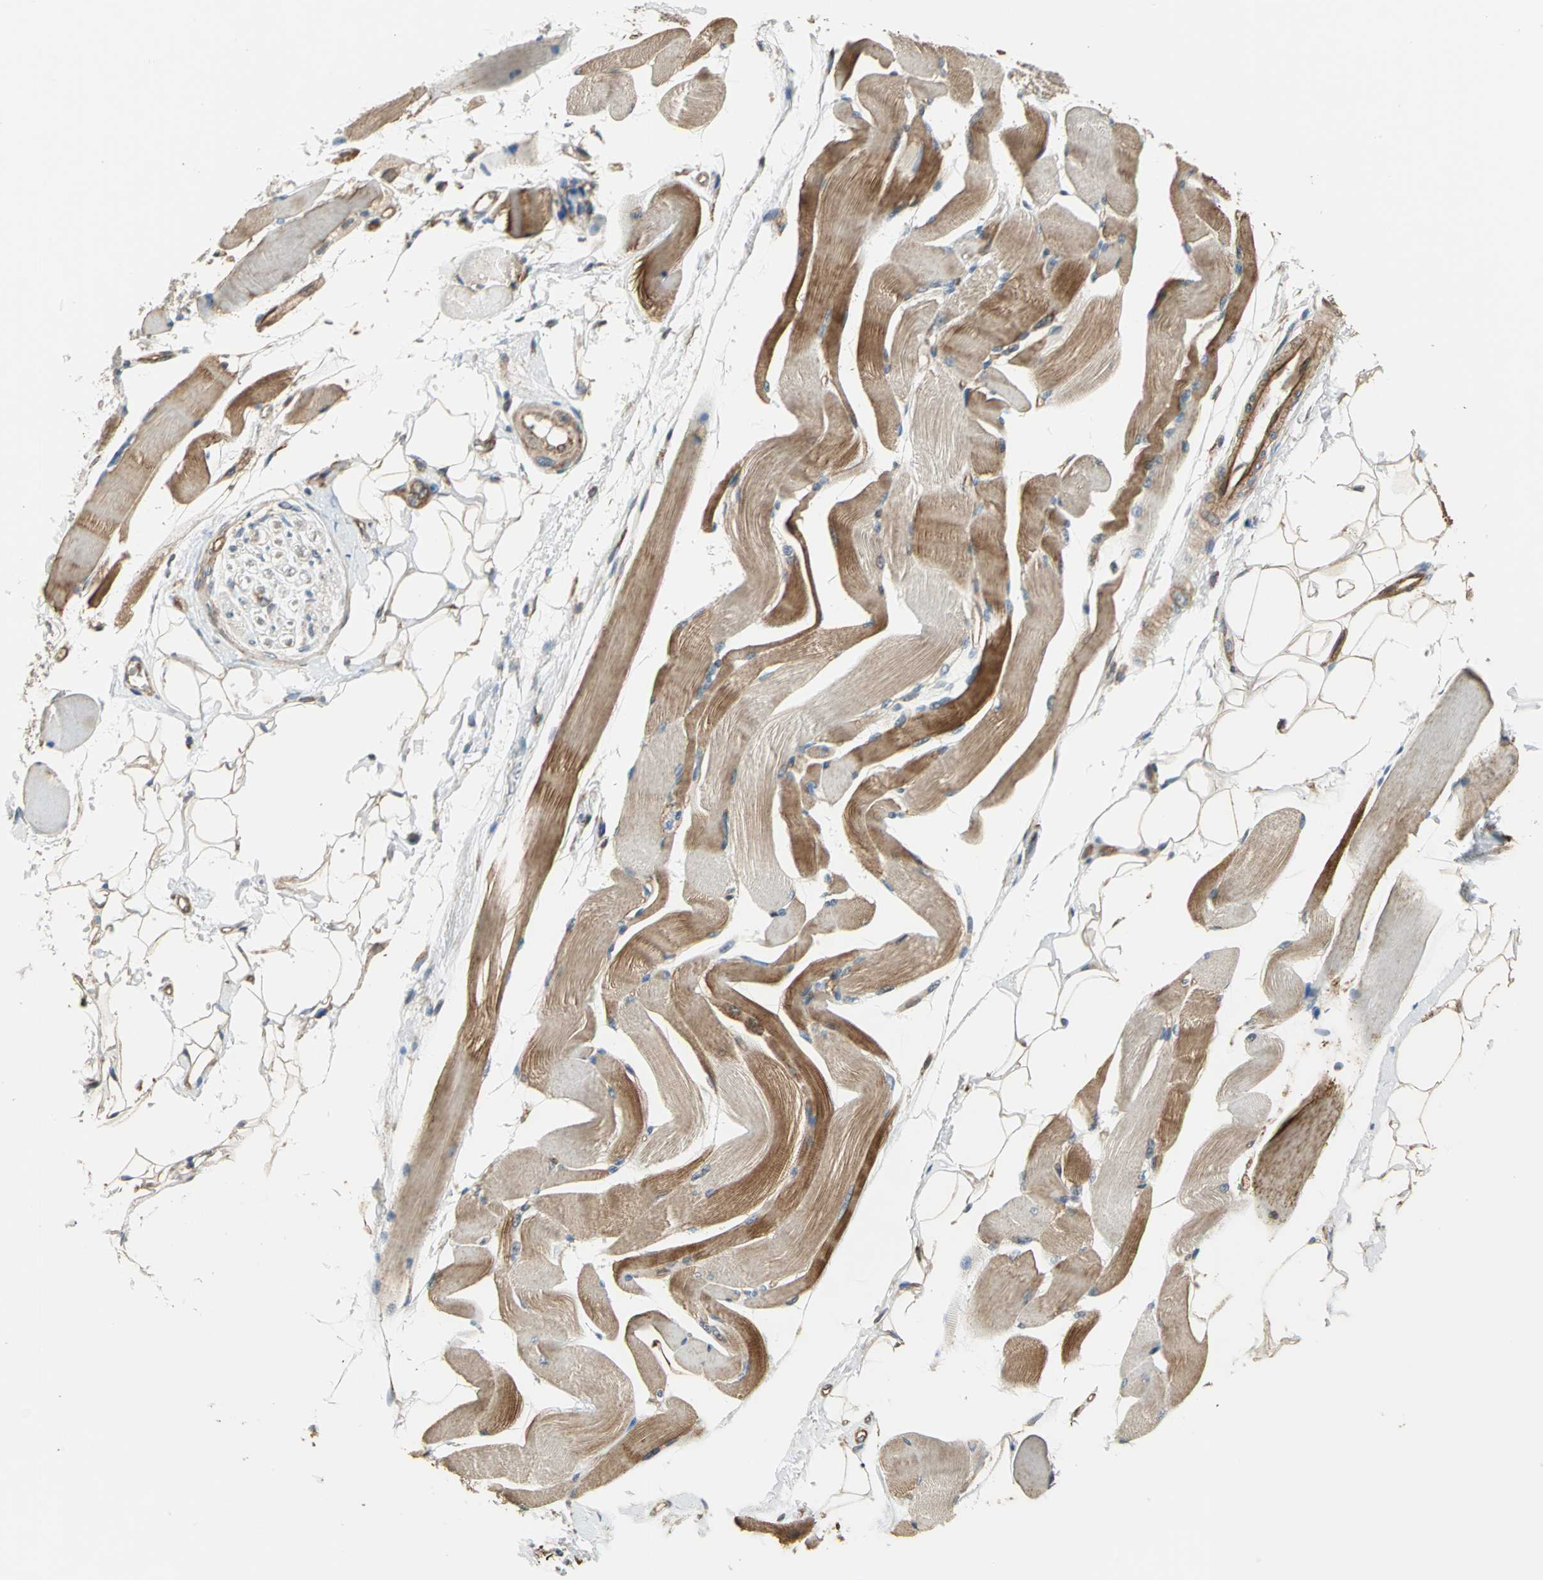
{"staining": {"intensity": "moderate", "quantity": ">75%", "location": "cytoplasmic/membranous"}, "tissue": "skeletal muscle", "cell_type": "Myocytes", "image_type": "normal", "snomed": [{"axis": "morphology", "description": "Normal tissue, NOS"}, {"axis": "topography", "description": "Skeletal muscle"}, {"axis": "topography", "description": "Peripheral nerve tissue"}], "caption": "Immunohistochemistry histopathology image of normal skeletal muscle stained for a protein (brown), which exhibits medium levels of moderate cytoplasmic/membranous positivity in approximately >75% of myocytes.", "gene": "MRPS22", "patient": {"sex": "female", "age": 84}}